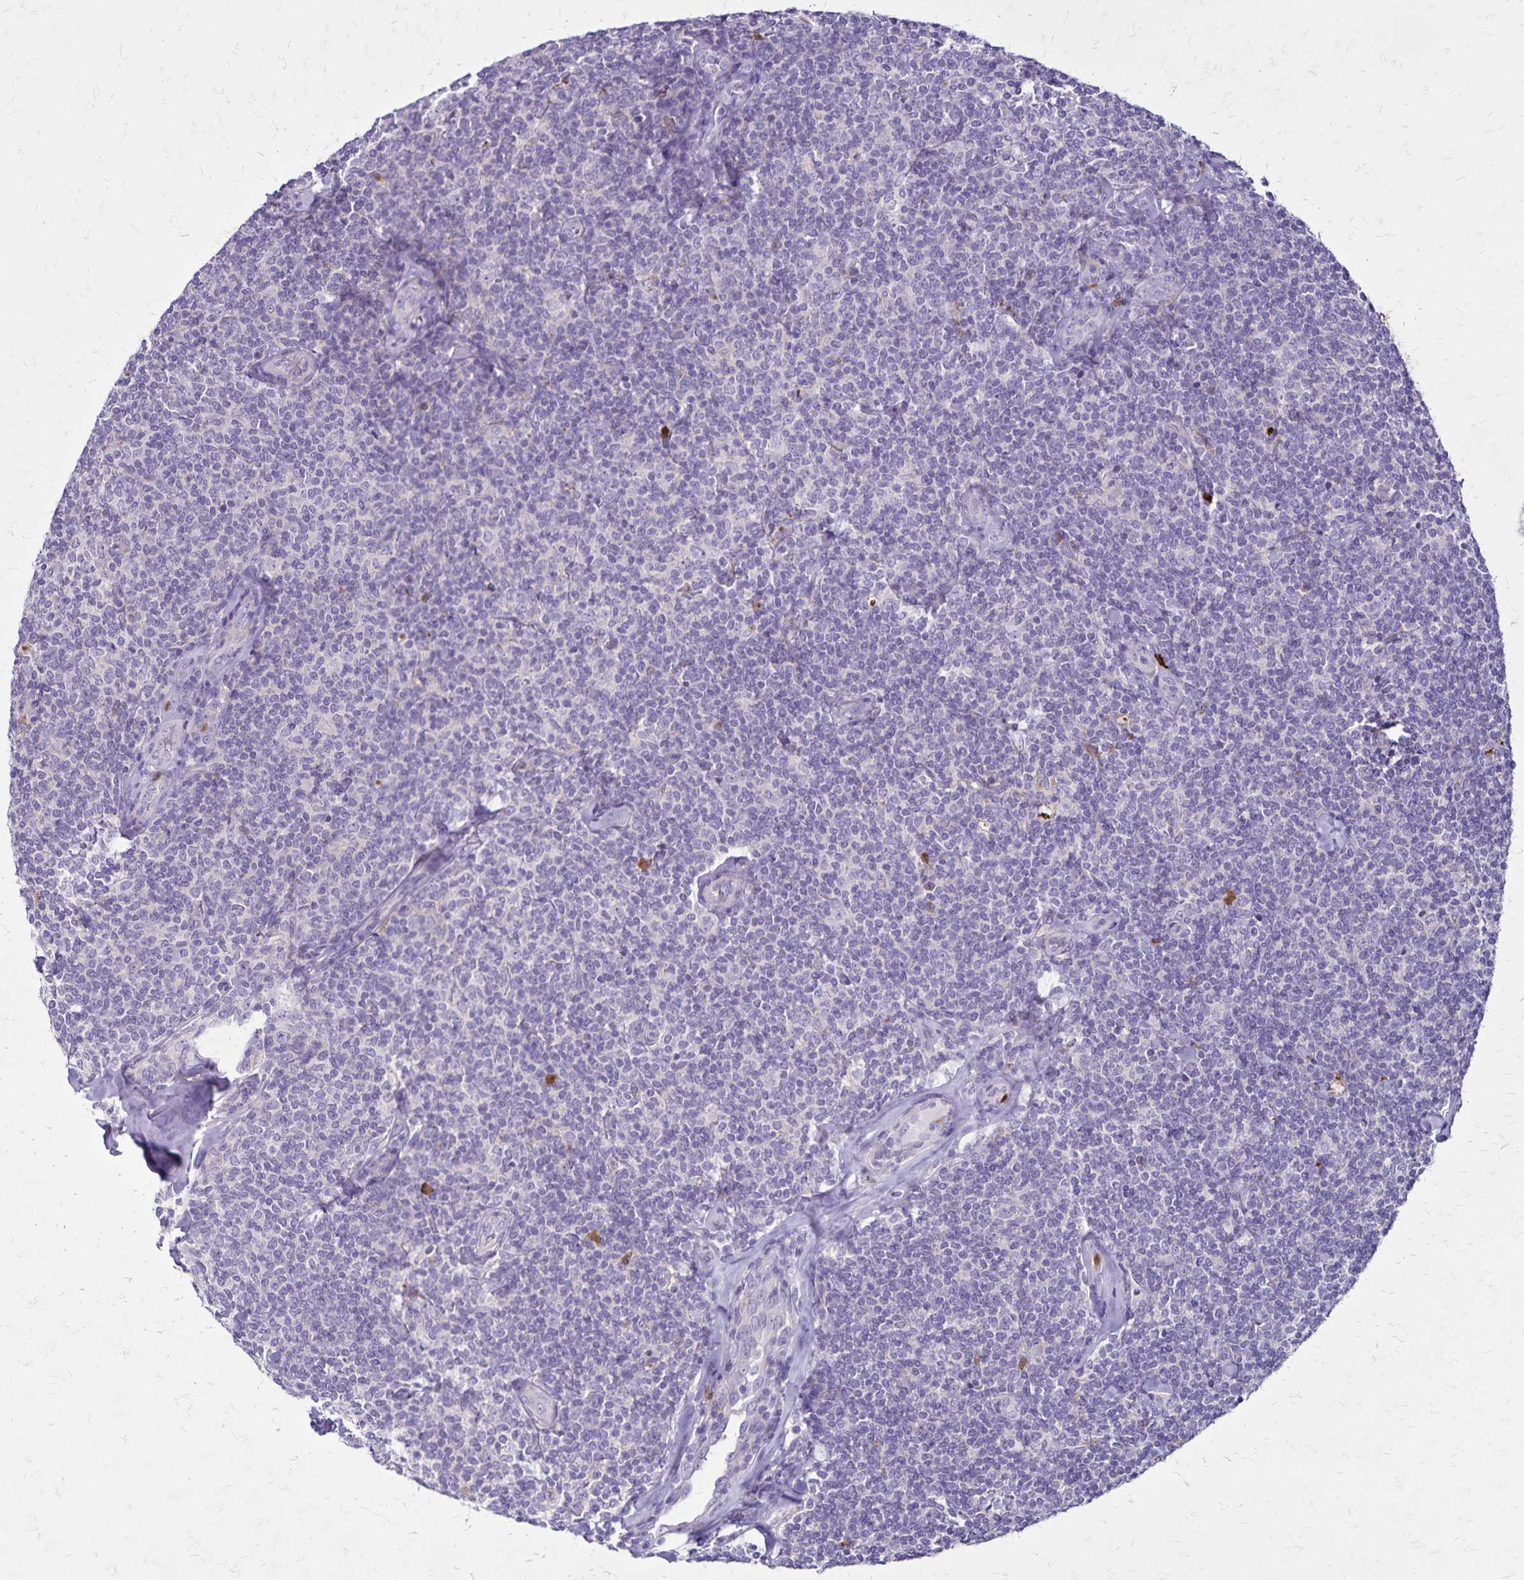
{"staining": {"intensity": "negative", "quantity": "none", "location": "none"}, "tissue": "lymphoma", "cell_type": "Tumor cells", "image_type": "cancer", "snomed": [{"axis": "morphology", "description": "Malignant lymphoma, non-Hodgkin's type, Low grade"}, {"axis": "topography", "description": "Lymph node"}], "caption": "There is no significant staining in tumor cells of malignant lymphoma, non-Hodgkin's type (low-grade).", "gene": "ULBP3", "patient": {"sex": "female", "age": 56}}